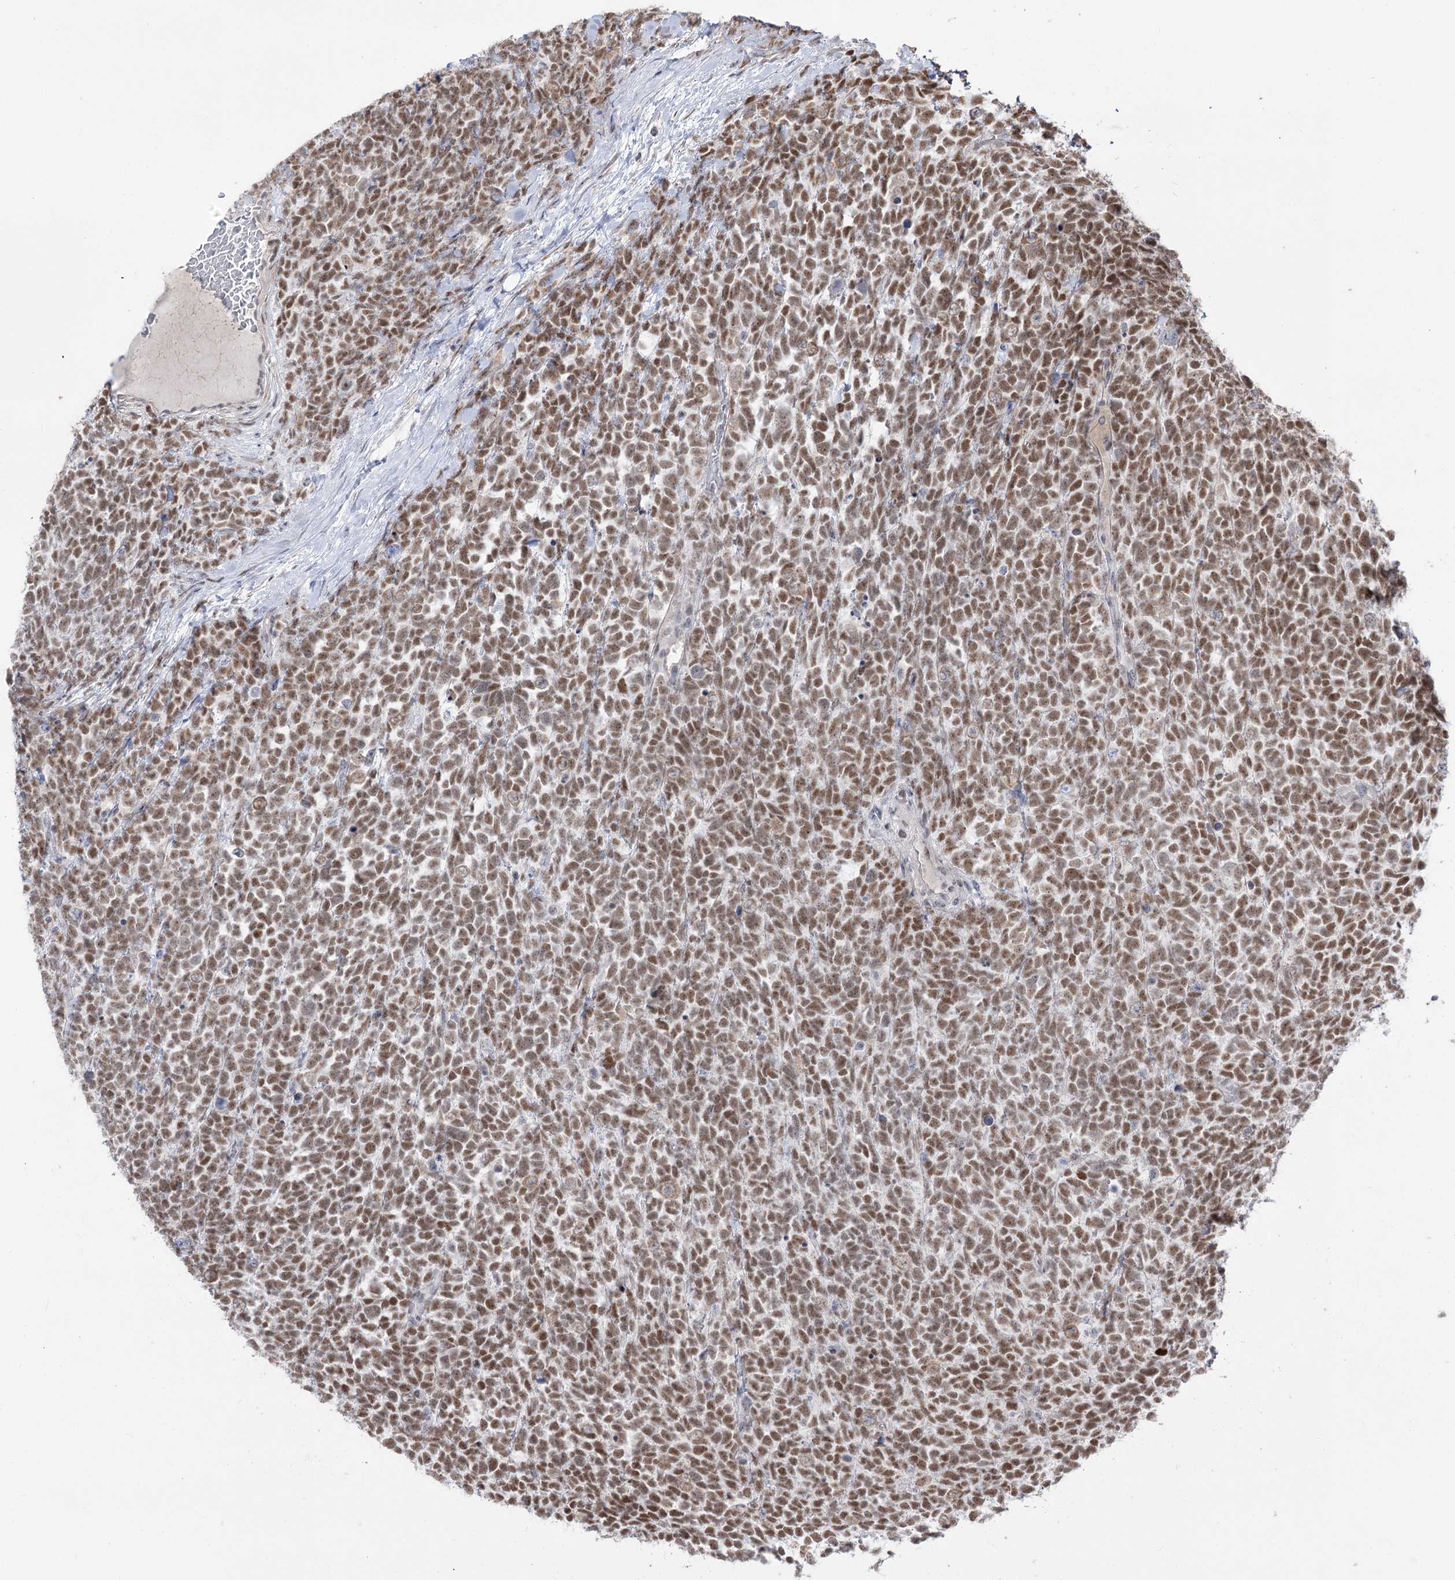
{"staining": {"intensity": "moderate", "quantity": ">75%", "location": "nuclear"}, "tissue": "urothelial cancer", "cell_type": "Tumor cells", "image_type": "cancer", "snomed": [{"axis": "morphology", "description": "Urothelial carcinoma, High grade"}, {"axis": "topography", "description": "Urinary bladder"}], "caption": "This image displays IHC staining of urothelial carcinoma (high-grade), with medium moderate nuclear positivity in about >75% of tumor cells.", "gene": "ZSCAN23", "patient": {"sex": "female", "age": 82}}